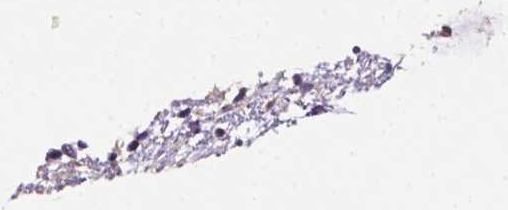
{"staining": {"intensity": "negative", "quantity": "none", "location": "none"}, "tissue": "nasopharynx", "cell_type": "Respiratory epithelial cells", "image_type": "normal", "snomed": [{"axis": "morphology", "description": "Normal tissue, NOS"}, {"axis": "topography", "description": "Nasopharynx"}], "caption": "The immunohistochemistry (IHC) image has no significant expression in respiratory epithelial cells of nasopharynx.", "gene": "DHCR24", "patient": {"sex": "male", "age": 77}}